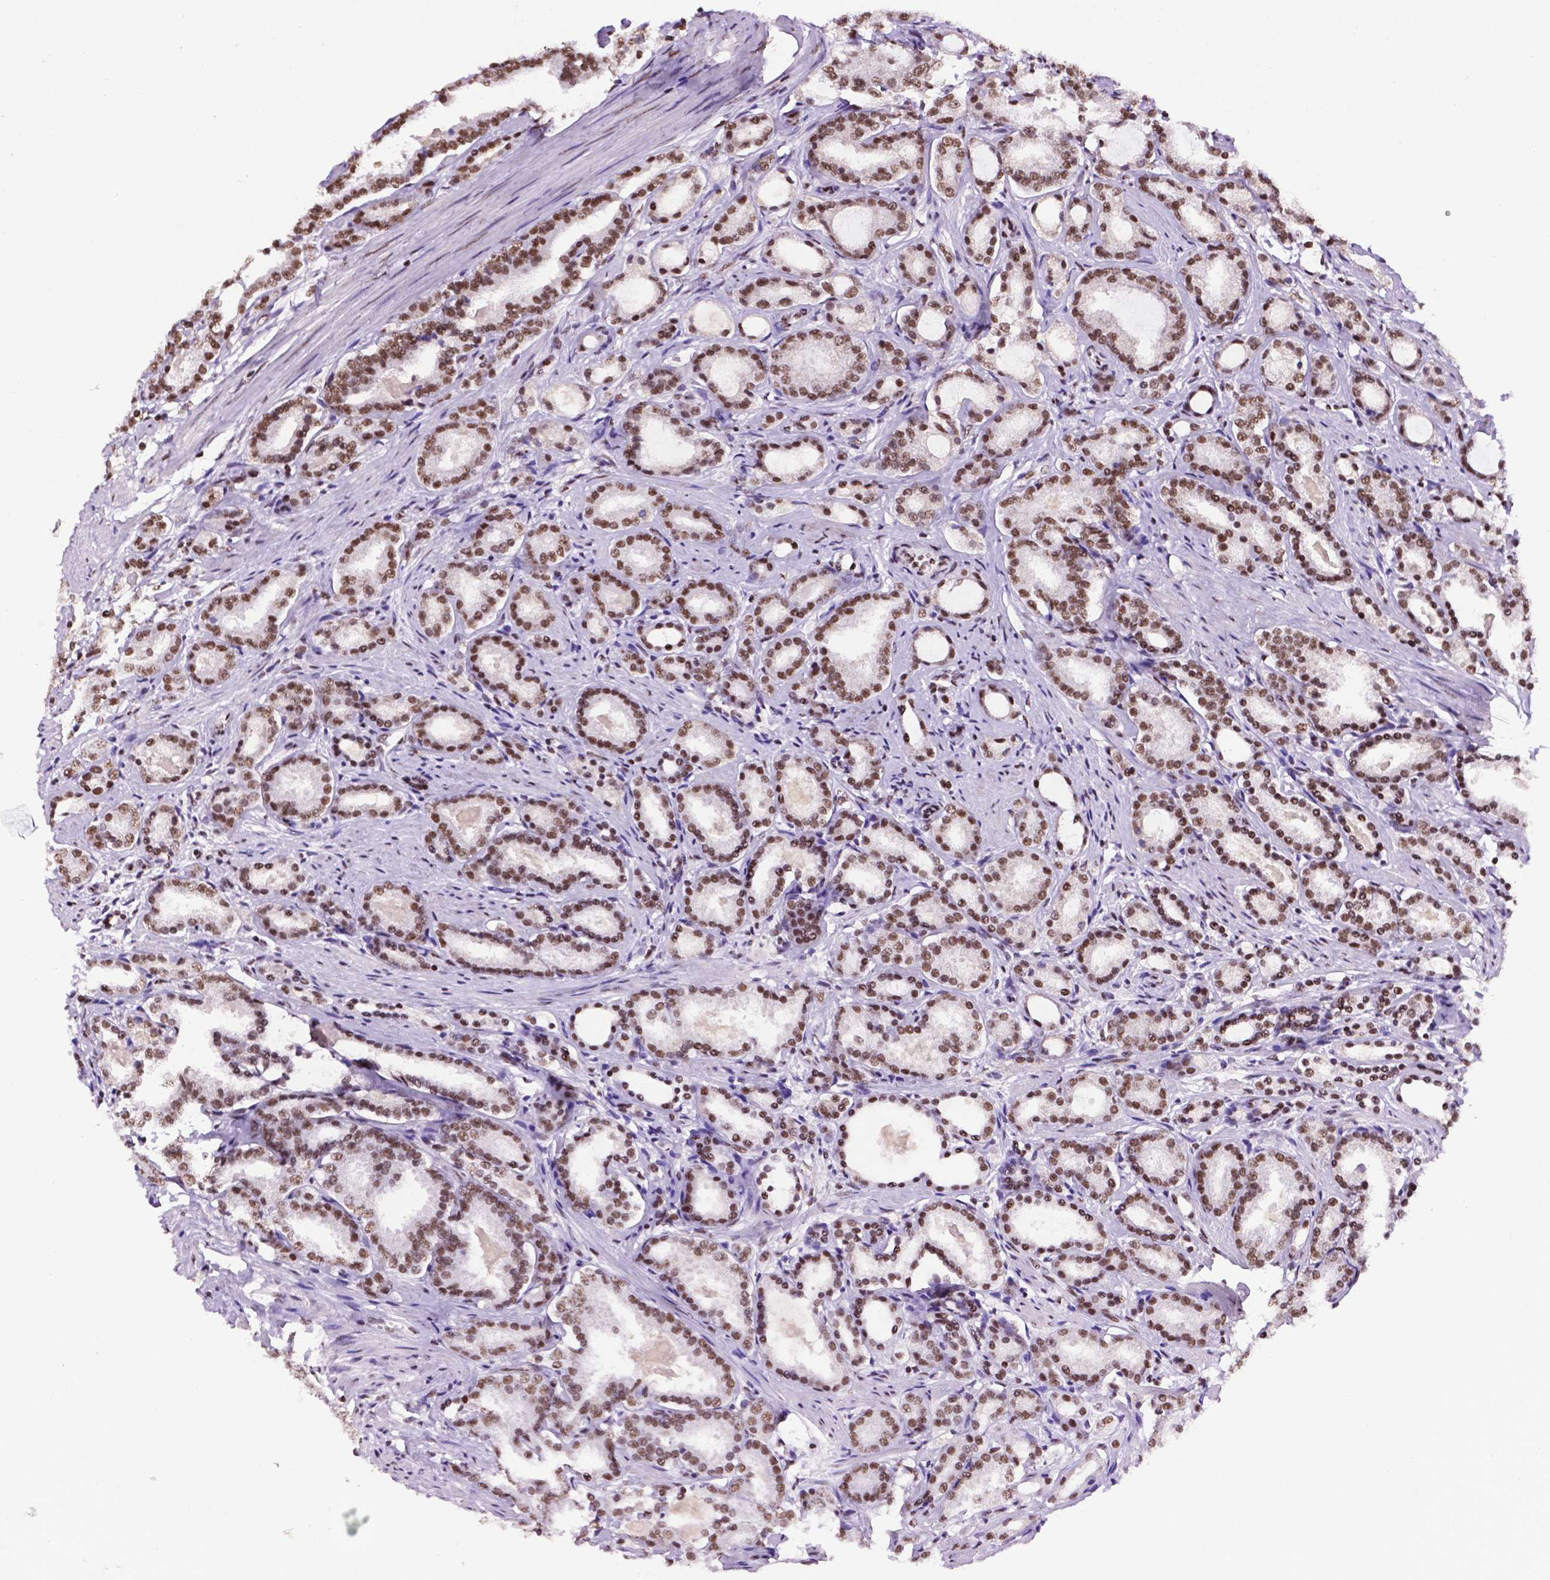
{"staining": {"intensity": "moderate", "quantity": ">75%", "location": "nuclear"}, "tissue": "prostate cancer", "cell_type": "Tumor cells", "image_type": "cancer", "snomed": [{"axis": "morphology", "description": "Adenocarcinoma, High grade"}, {"axis": "topography", "description": "Prostate"}], "caption": "Human prostate cancer stained for a protein (brown) demonstrates moderate nuclear positive staining in approximately >75% of tumor cells.", "gene": "CCAR2", "patient": {"sex": "male", "age": 63}}